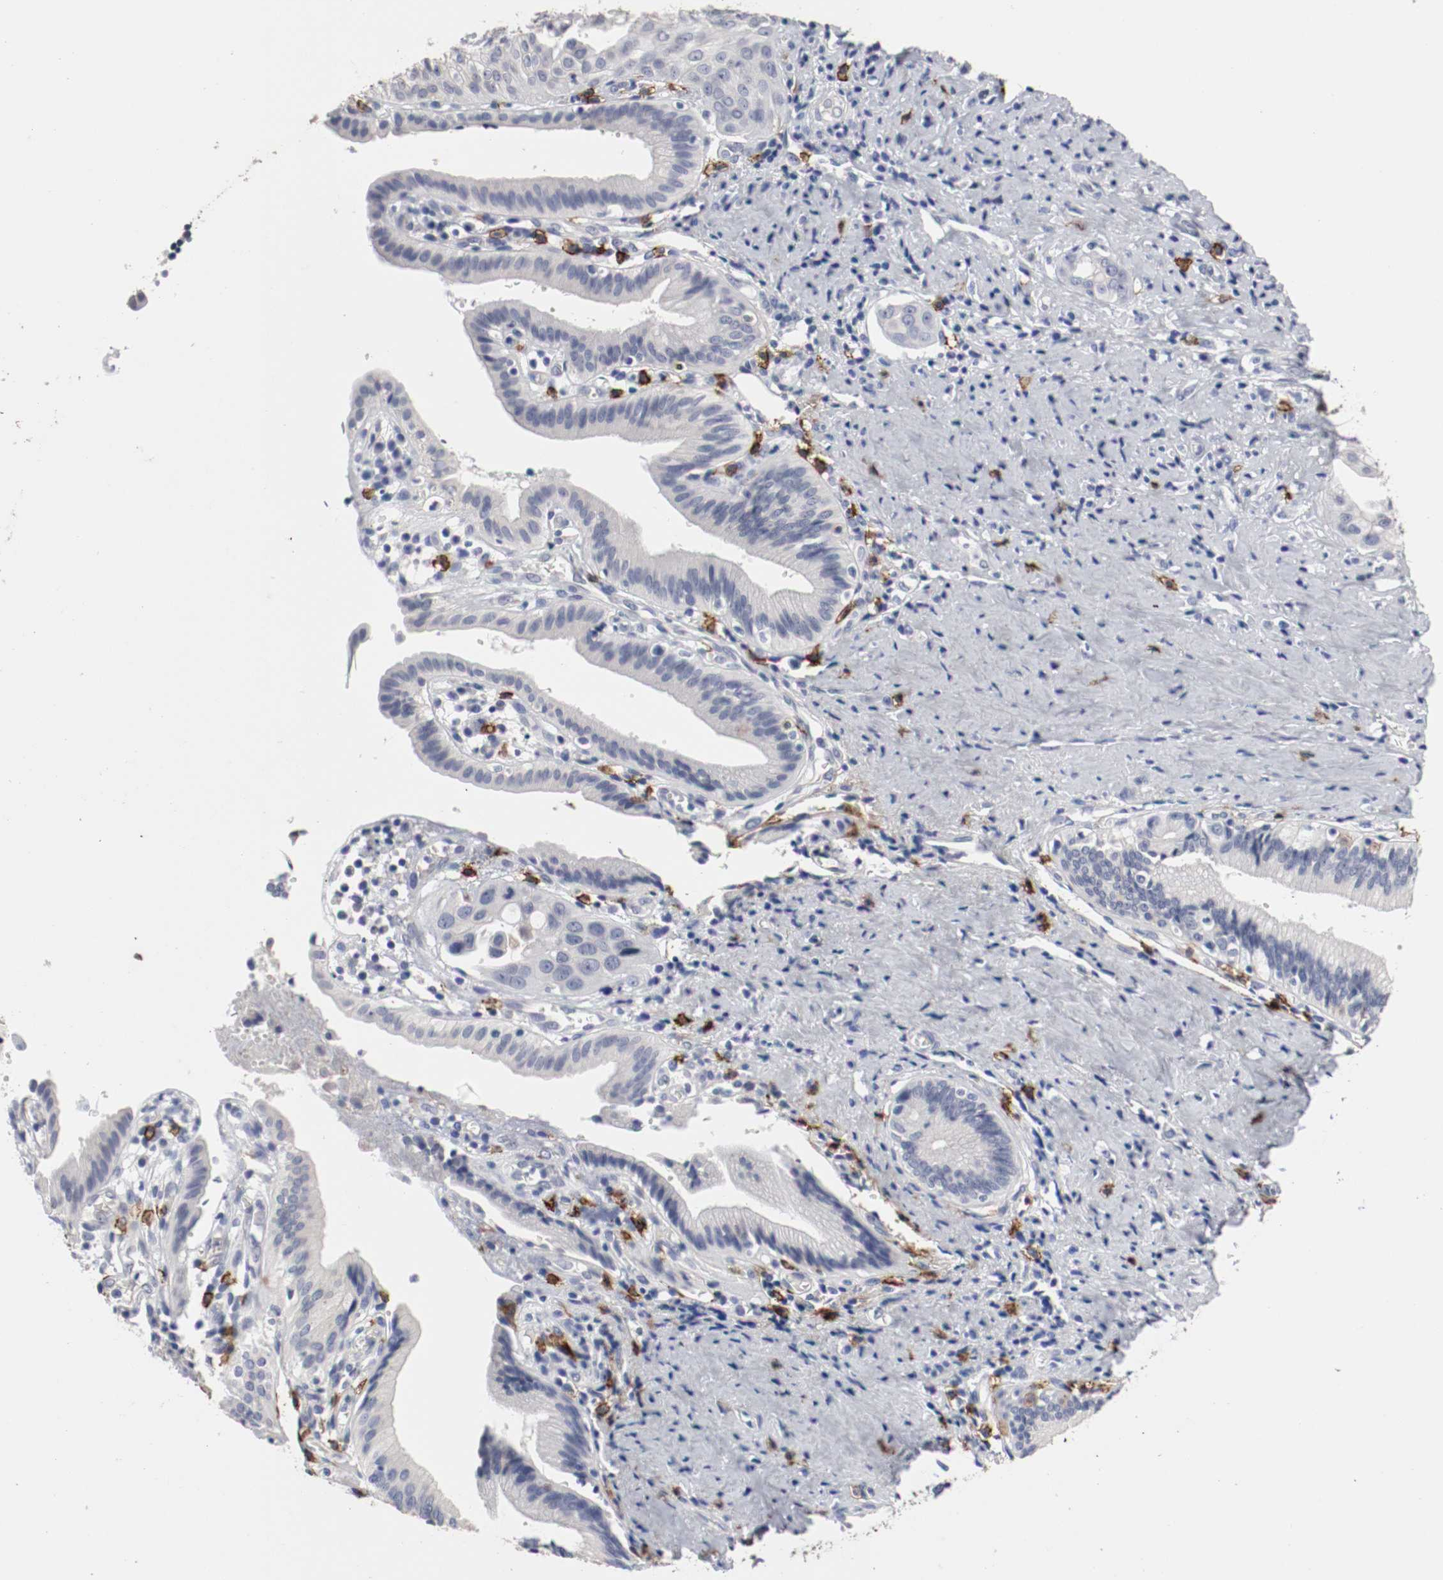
{"staining": {"intensity": "negative", "quantity": "none", "location": "none"}, "tissue": "pancreatic cancer", "cell_type": "Tumor cells", "image_type": "cancer", "snomed": [{"axis": "morphology", "description": "Adenocarcinoma, NOS"}, {"axis": "topography", "description": "Pancreas"}], "caption": "Immunohistochemistry (IHC) photomicrograph of neoplastic tissue: pancreatic cancer (adenocarcinoma) stained with DAB (3,3'-diaminobenzidine) demonstrates no significant protein expression in tumor cells.", "gene": "KIT", "patient": {"sex": "female", "age": 60}}